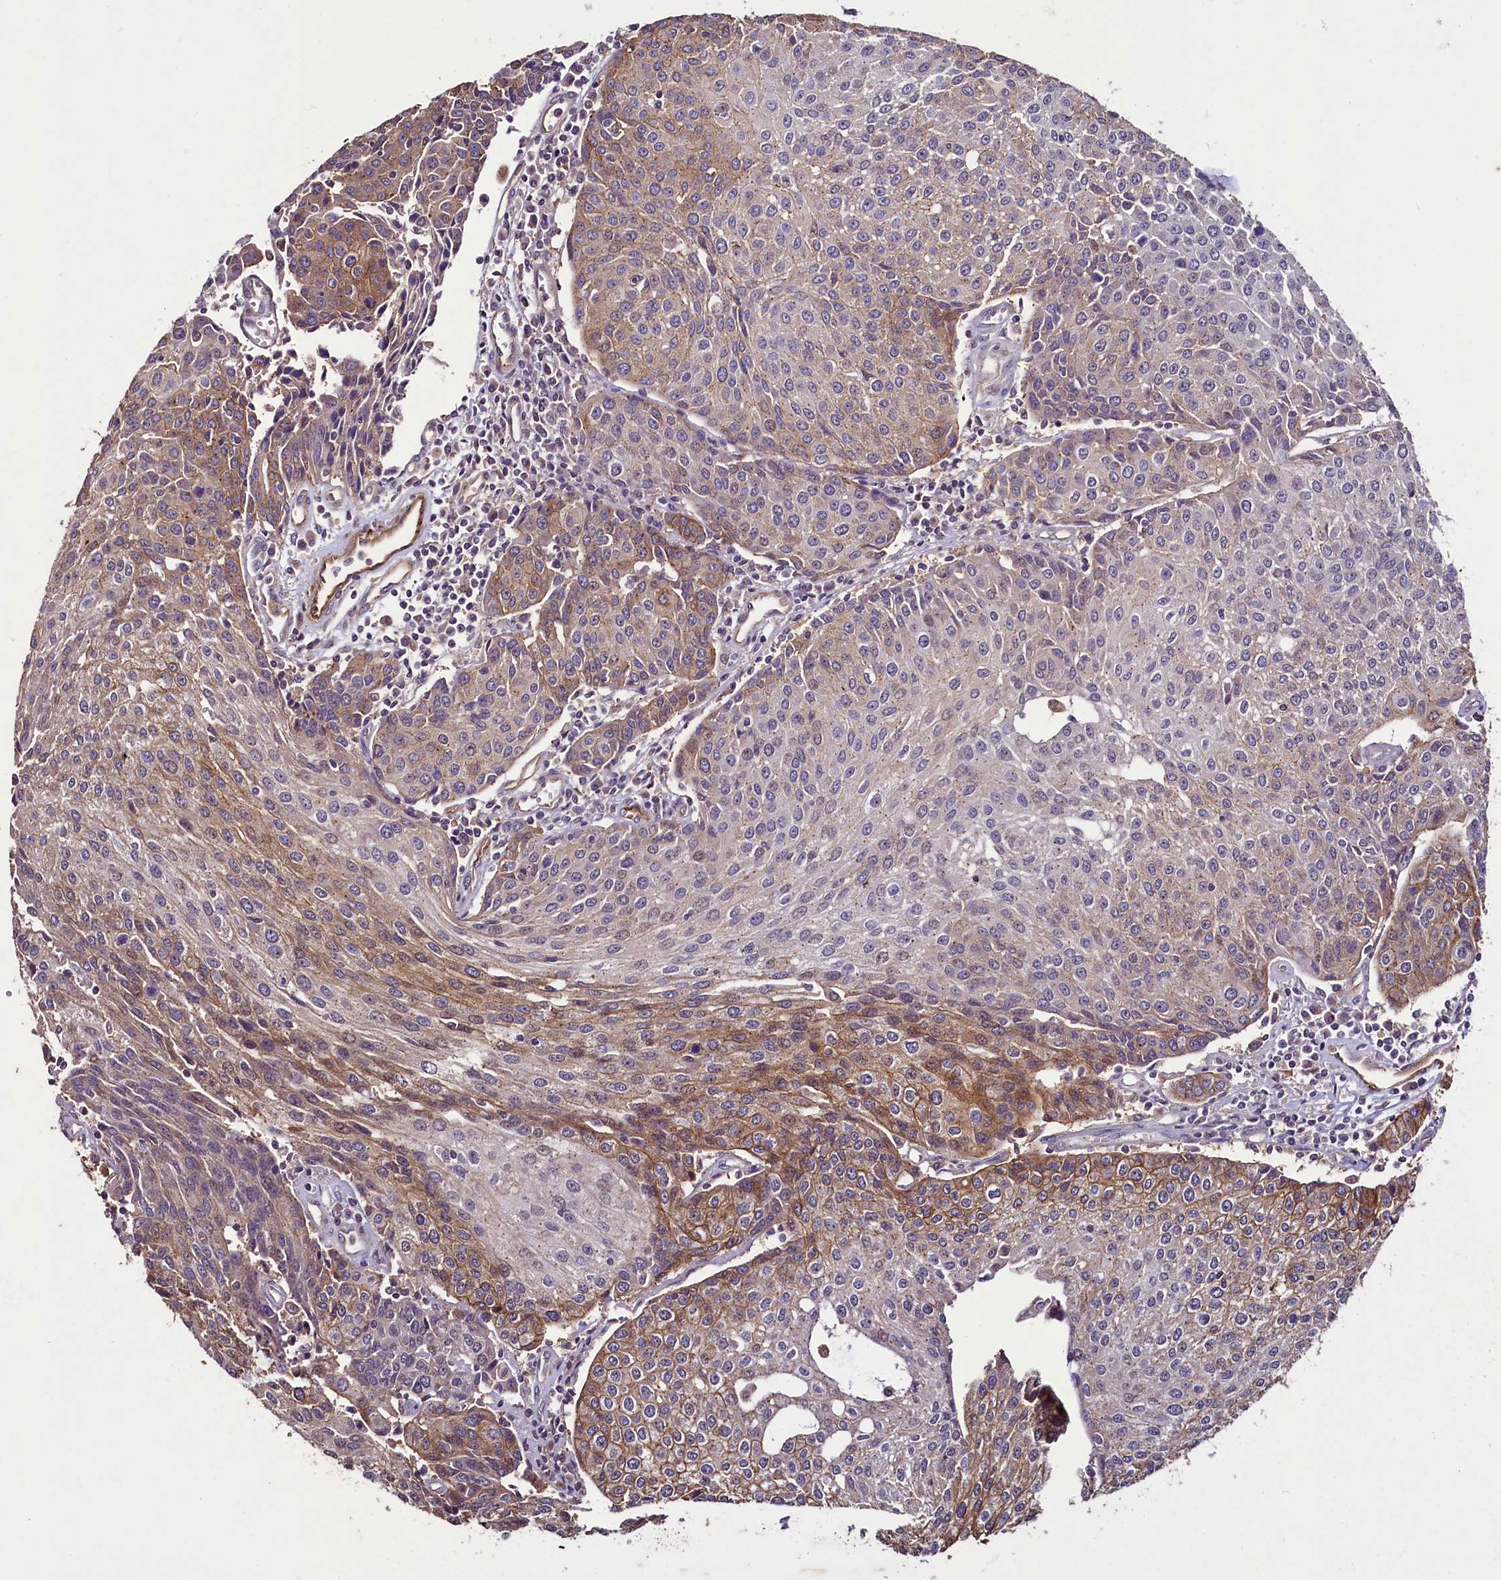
{"staining": {"intensity": "moderate", "quantity": "25%-75%", "location": "cytoplasmic/membranous"}, "tissue": "urothelial cancer", "cell_type": "Tumor cells", "image_type": "cancer", "snomed": [{"axis": "morphology", "description": "Urothelial carcinoma, High grade"}, {"axis": "topography", "description": "Urinary bladder"}], "caption": "Immunohistochemical staining of urothelial carcinoma (high-grade) exhibits medium levels of moderate cytoplasmic/membranous protein staining in about 25%-75% of tumor cells.", "gene": "PALM", "patient": {"sex": "female", "age": 85}}